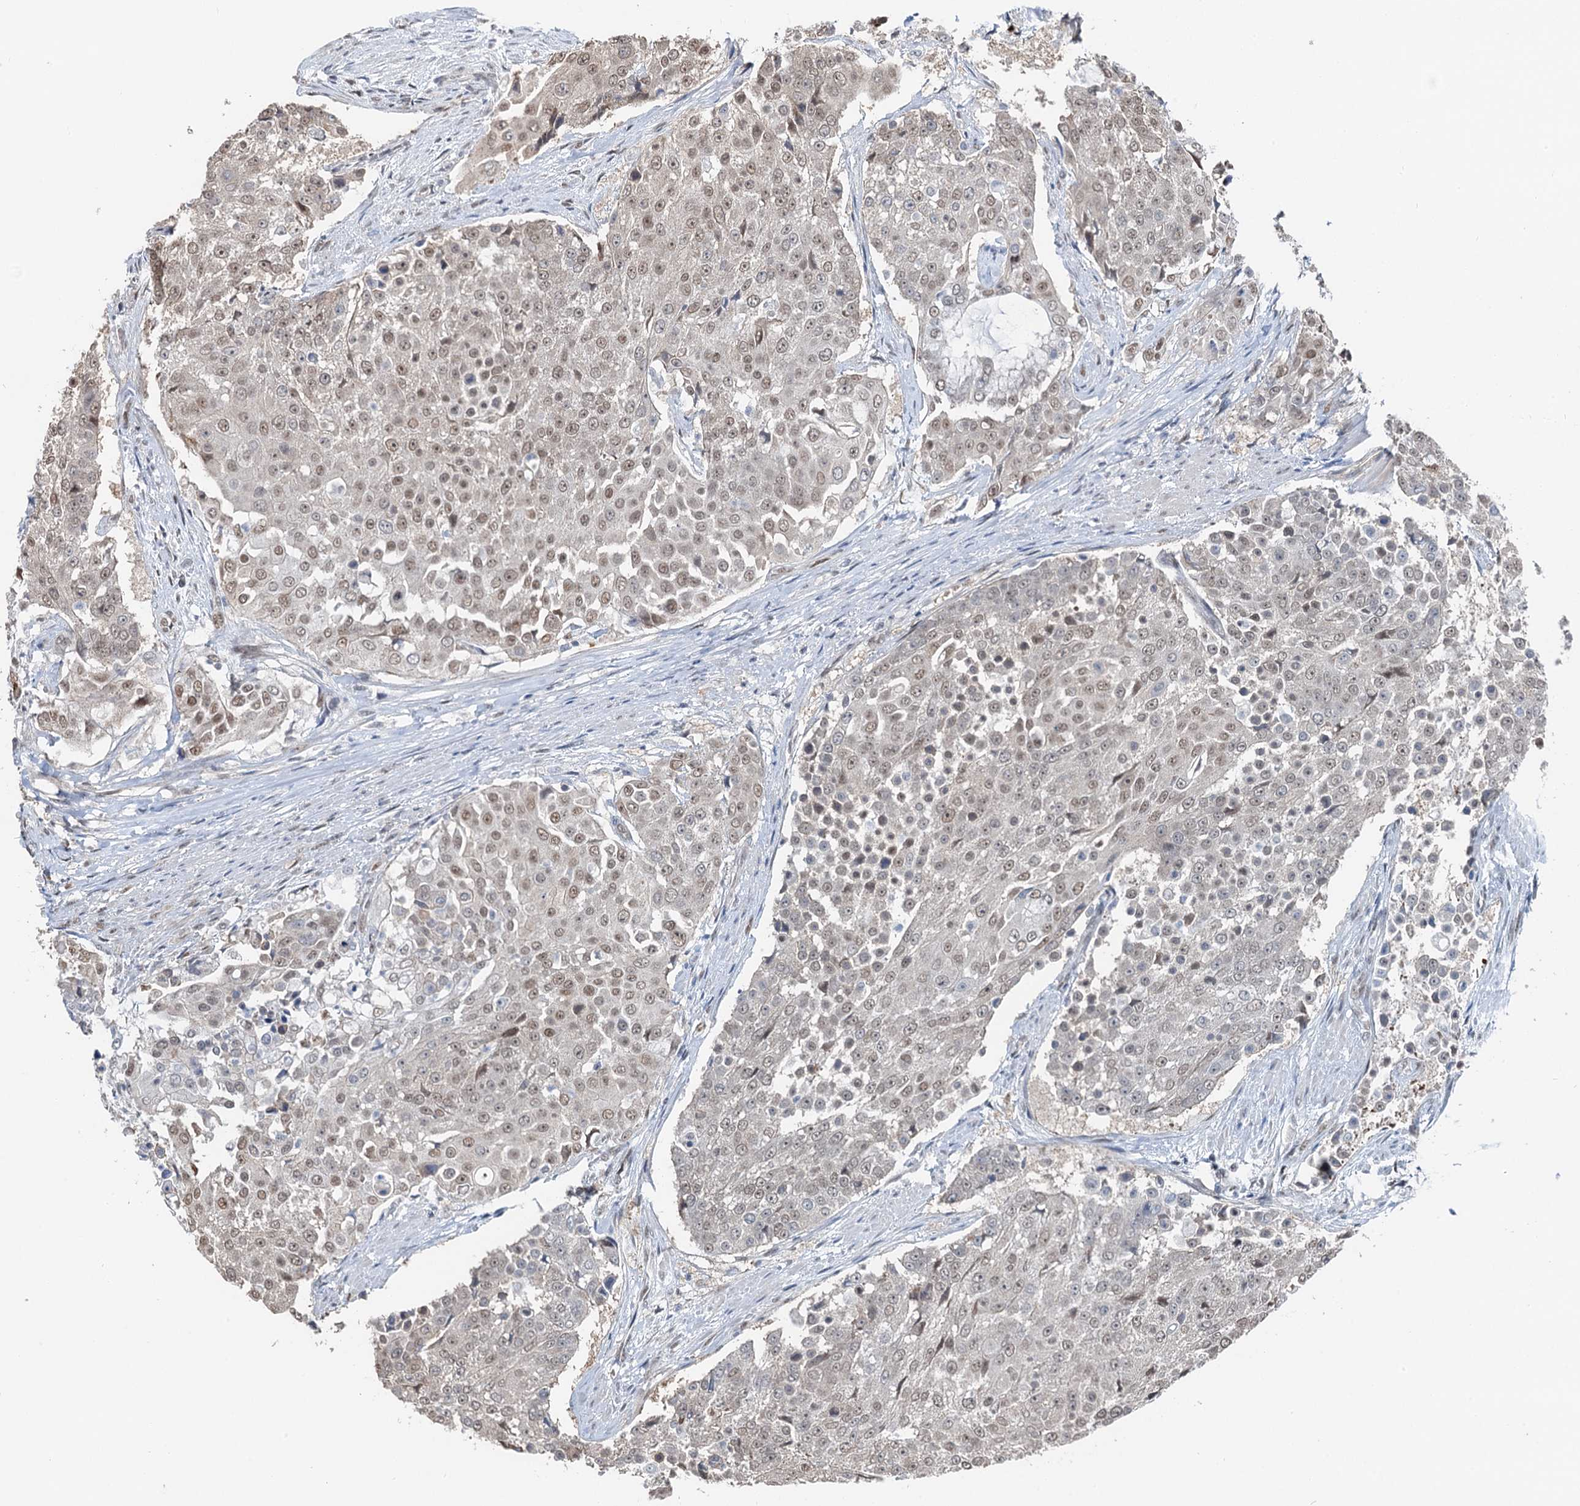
{"staining": {"intensity": "moderate", "quantity": "25%-75%", "location": "nuclear"}, "tissue": "urothelial cancer", "cell_type": "Tumor cells", "image_type": "cancer", "snomed": [{"axis": "morphology", "description": "Urothelial carcinoma, High grade"}, {"axis": "topography", "description": "Urinary bladder"}], "caption": "Immunohistochemistry (IHC) staining of urothelial cancer, which displays medium levels of moderate nuclear staining in about 25%-75% of tumor cells indicating moderate nuclear protein expression. The staining was performed using DAB (3,3'-diaminobenzidine) (brown) for protein detection and nuclei were counterstained in hematoxylin (blue).", "gene": "CFDP1", "patient": {"sex": "female", "age": 63}}